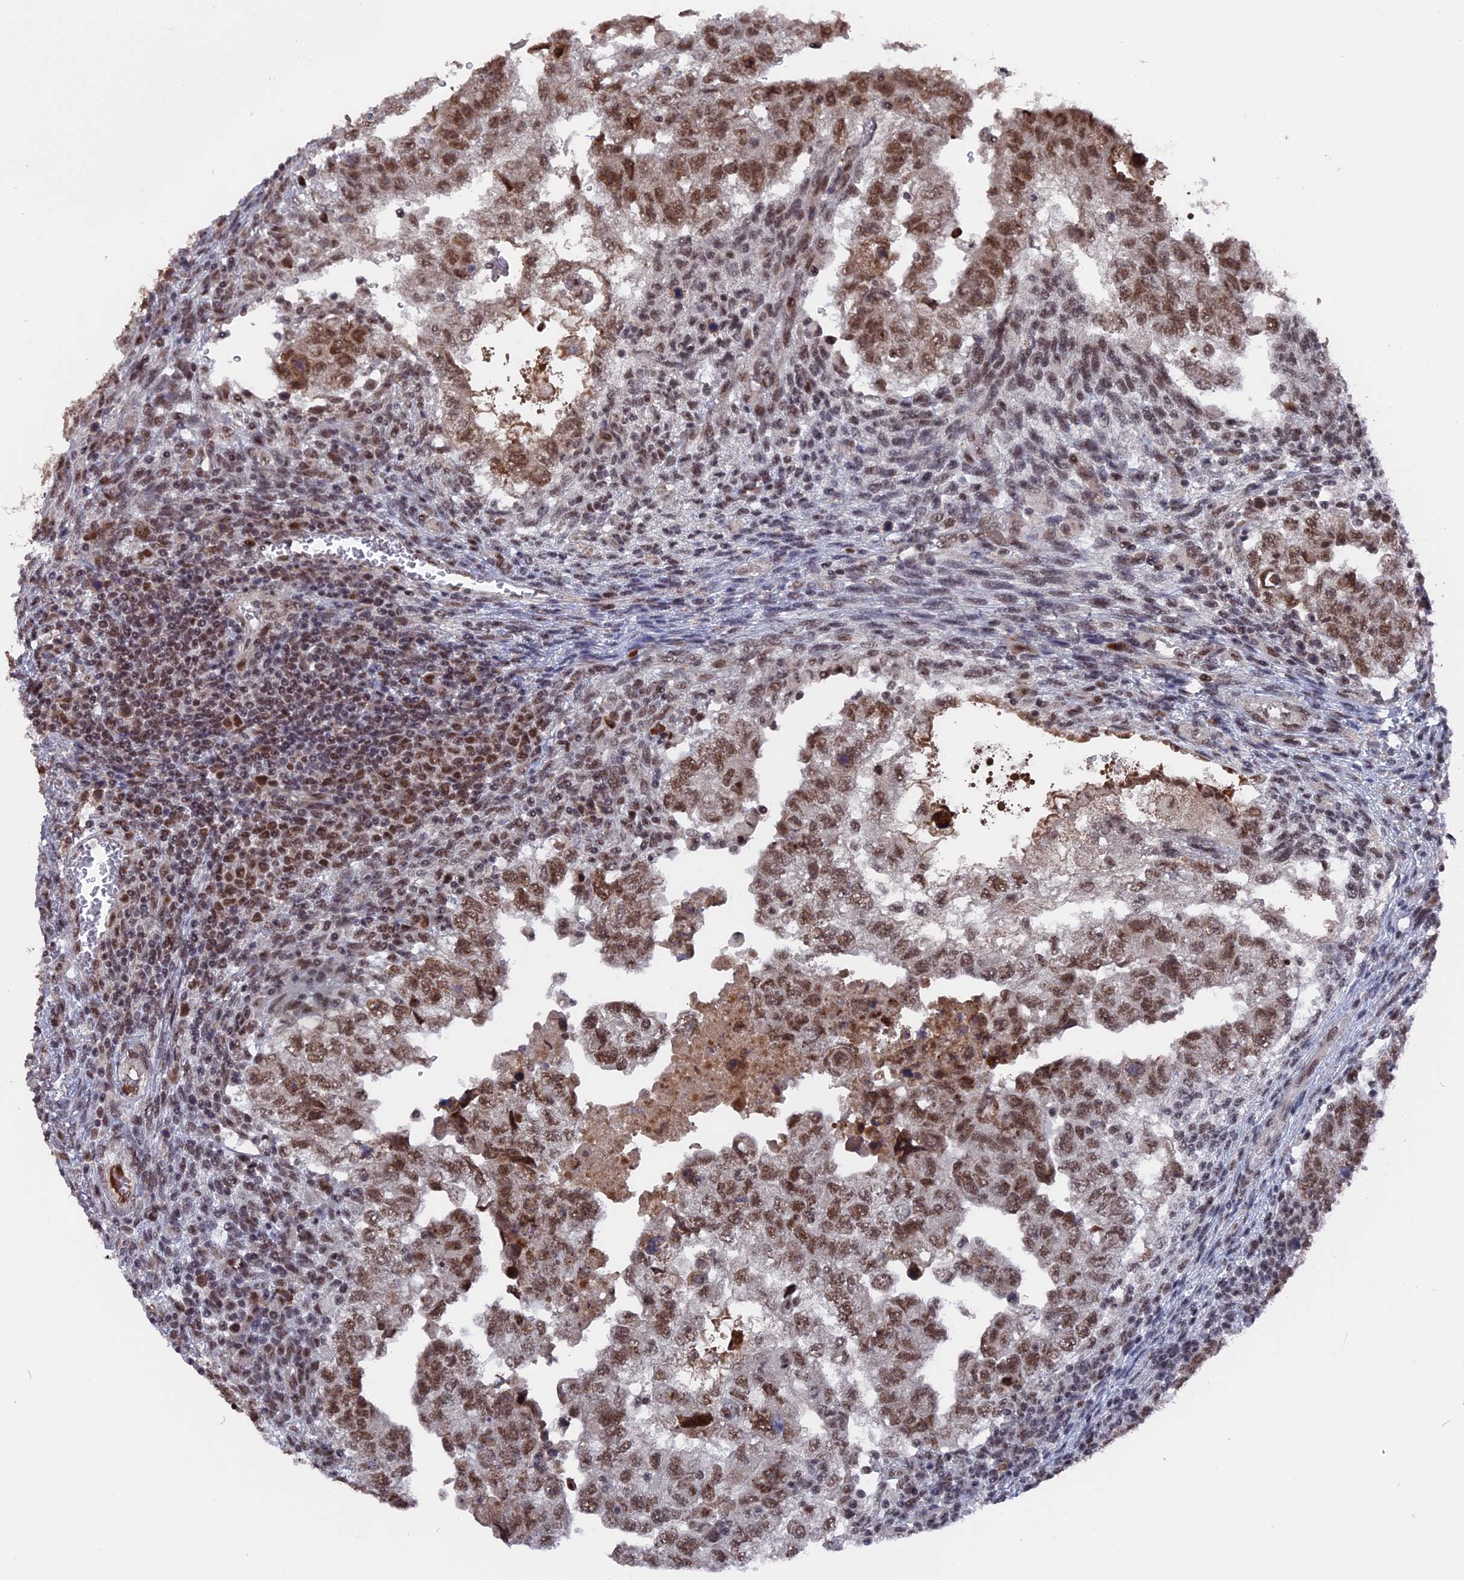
{"staining": {"intensity": "moderate", "quantity": ">75%", "location": "nuclear"}, "tissue": "testis cancer", "cell_type": "Tumor cells", "image_type": "cancer", "snomed": [{"axis": "morphology", "description": "Carcinoma, Embryonal, NOS"}, {"axis": "topography", "description": "Testis"}], "caption": "Moderate nuclear expression is appreciated in about >75% of tumor cells in embryonal carcinoma (testis).", "gene": "SF3A2", "patient": {"sex": "male", "age": 36}}